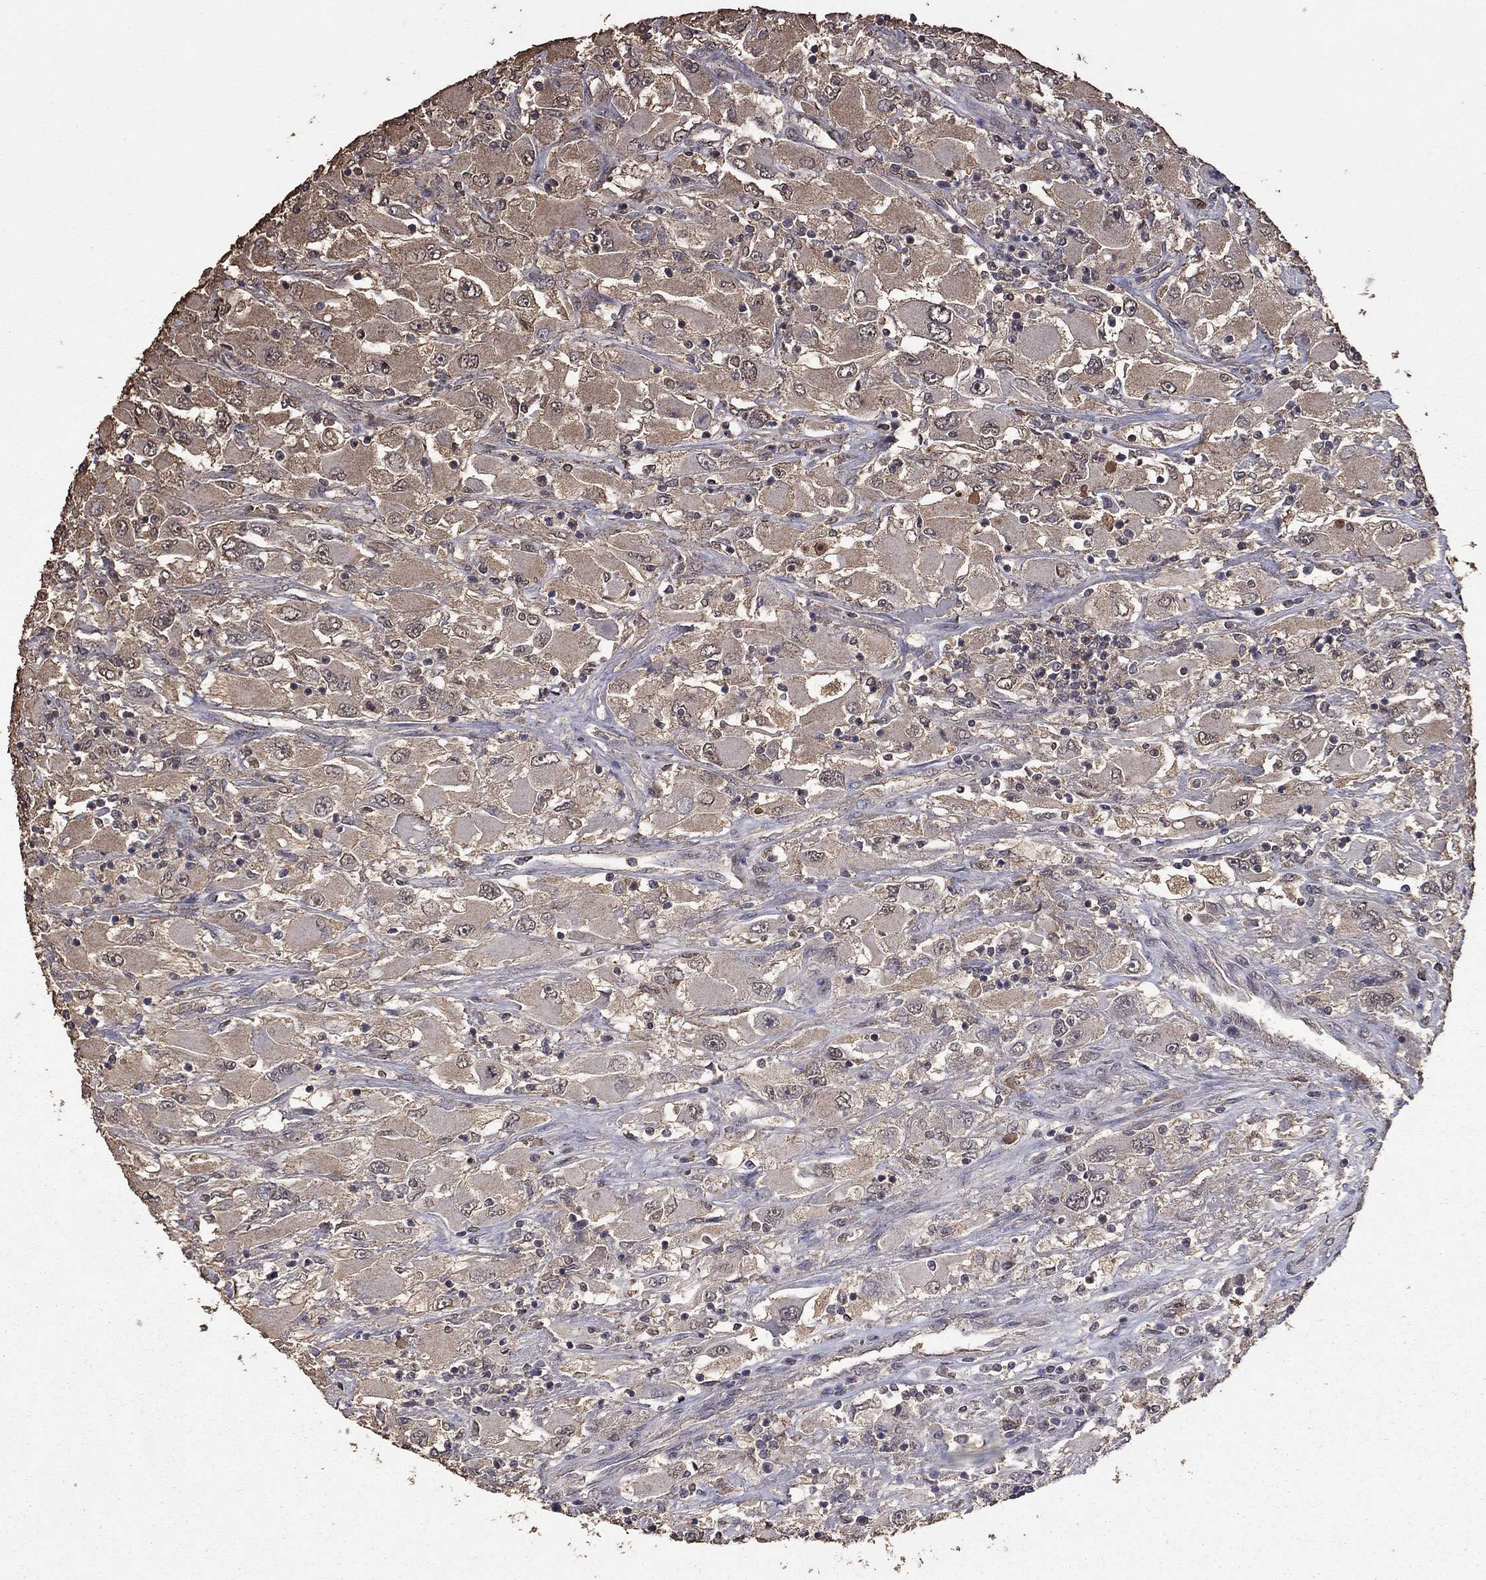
{"staining": {"intensity": "weak", "quantity": "25%-75%", "location": "cytoplasmic/membranous"}, "tissue": "renal cancer", "cell_type": "Tumor cells", "image_type": "cancer", "snomed": [{"axis": "morphology", "description": "Adenocarcinoma, NOS"}, {"axis": "topography", "description": "Kidney"}], "caption": "This histopathology image shows renal cancer (adenocarcinoma) stained with IHC to label a protein in brown. The cytoplasmic/membranous of tumor cells show weak positivity for the protein. Nuclei are counter-stained blue.", "gene": "SERPINA5", "patient": {"sex": "female", "age": 52}}